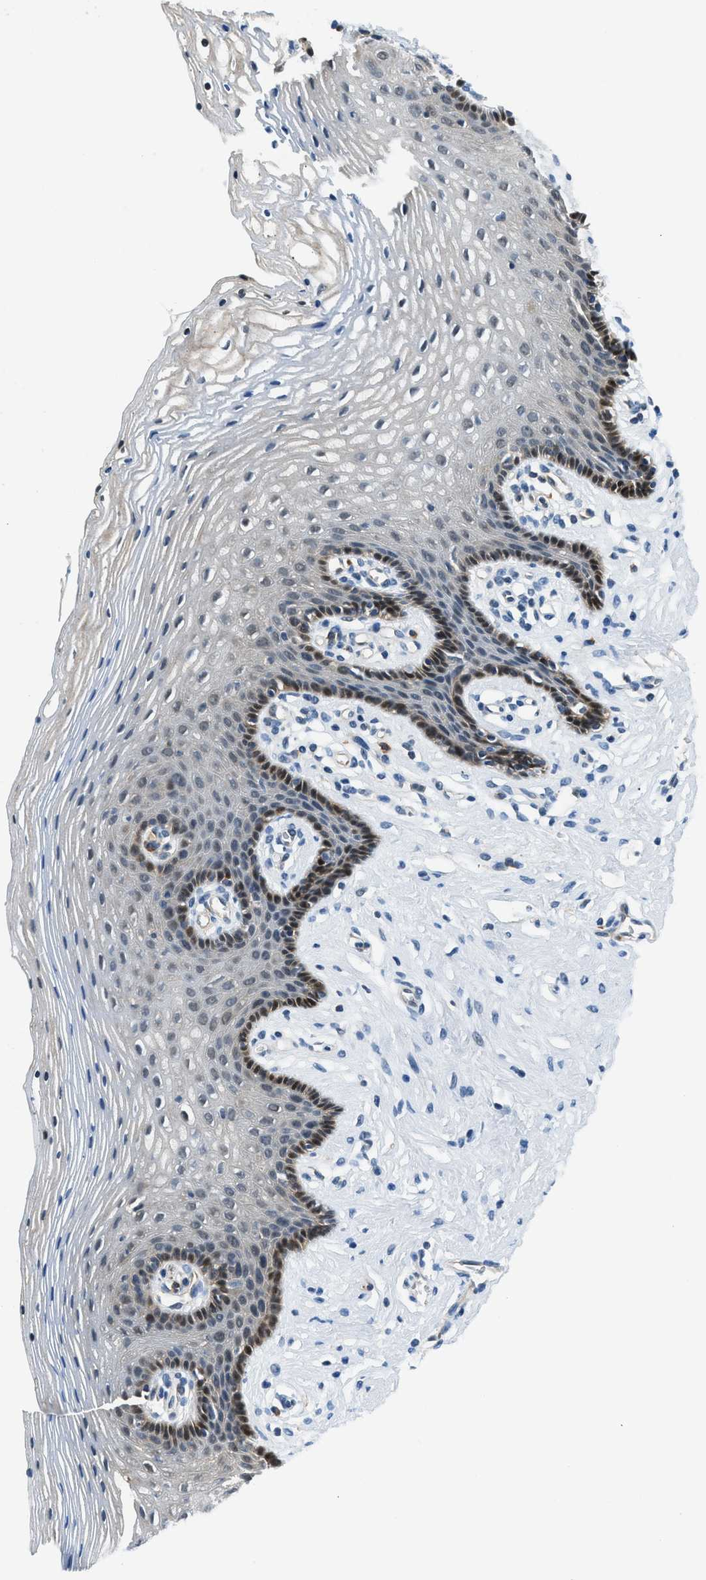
{"staining": {"intensity": "moderate", "quantity": "<25%", "location": "cytoplasmic/membranous"}, "tissue": "vagina", "cell_type": "Squamous epithelial cells", "image_type": "normal", "snomed": [{"axis": "morphology", "description": "Normal tissue, NOS"}, {"axis": "topography", "description": "Vagina"}], "caption": "Immunohistochemical staining of unremarkable vagina displays <25% levels of moderate cytoplasmic/membranous protein staining in about <25% of squamous epithelial cells.", "gene": "CBLB", "patient": {"sex": "female", "age": 32}}